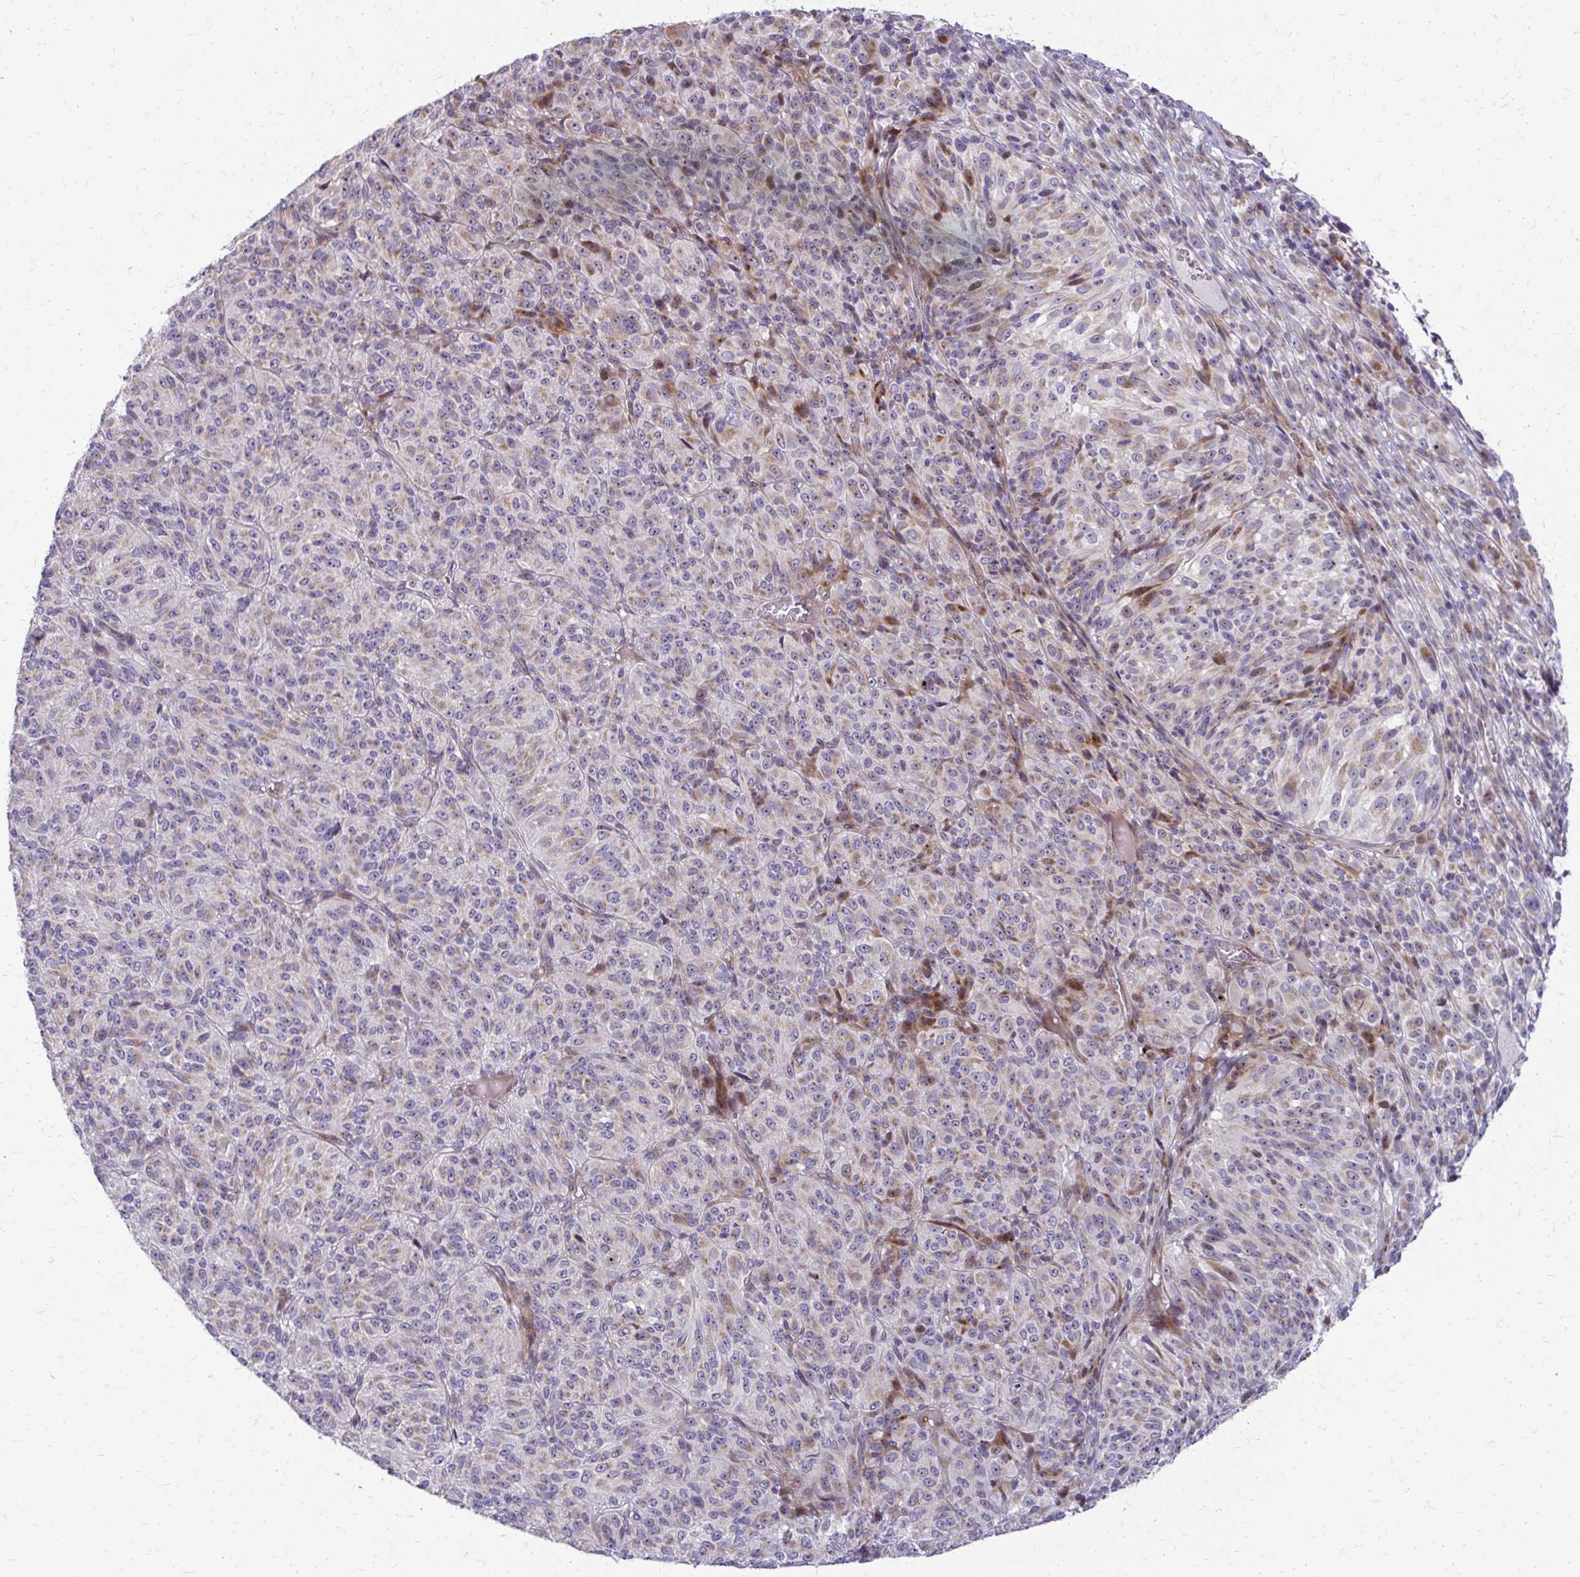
{"staining": {"intensity": "negative", "quantity": "none", "location": "none"}, "tissue": "melanoma", "cell_type": "Tumor cells", "image_type": "cancer", "snomed": [{"axis": "morphology", "description": "Malignant melanoma, Metastatic site"}, {"axis": "topography", "description": "Brain"}], "caption": "Immunohistochemistry (IHC) of malignant melanoma (metastatic site) reveals no expression in tumor cells.", "gene": "FUNDC2", "patient": {"sex": "female", "age": 56}}